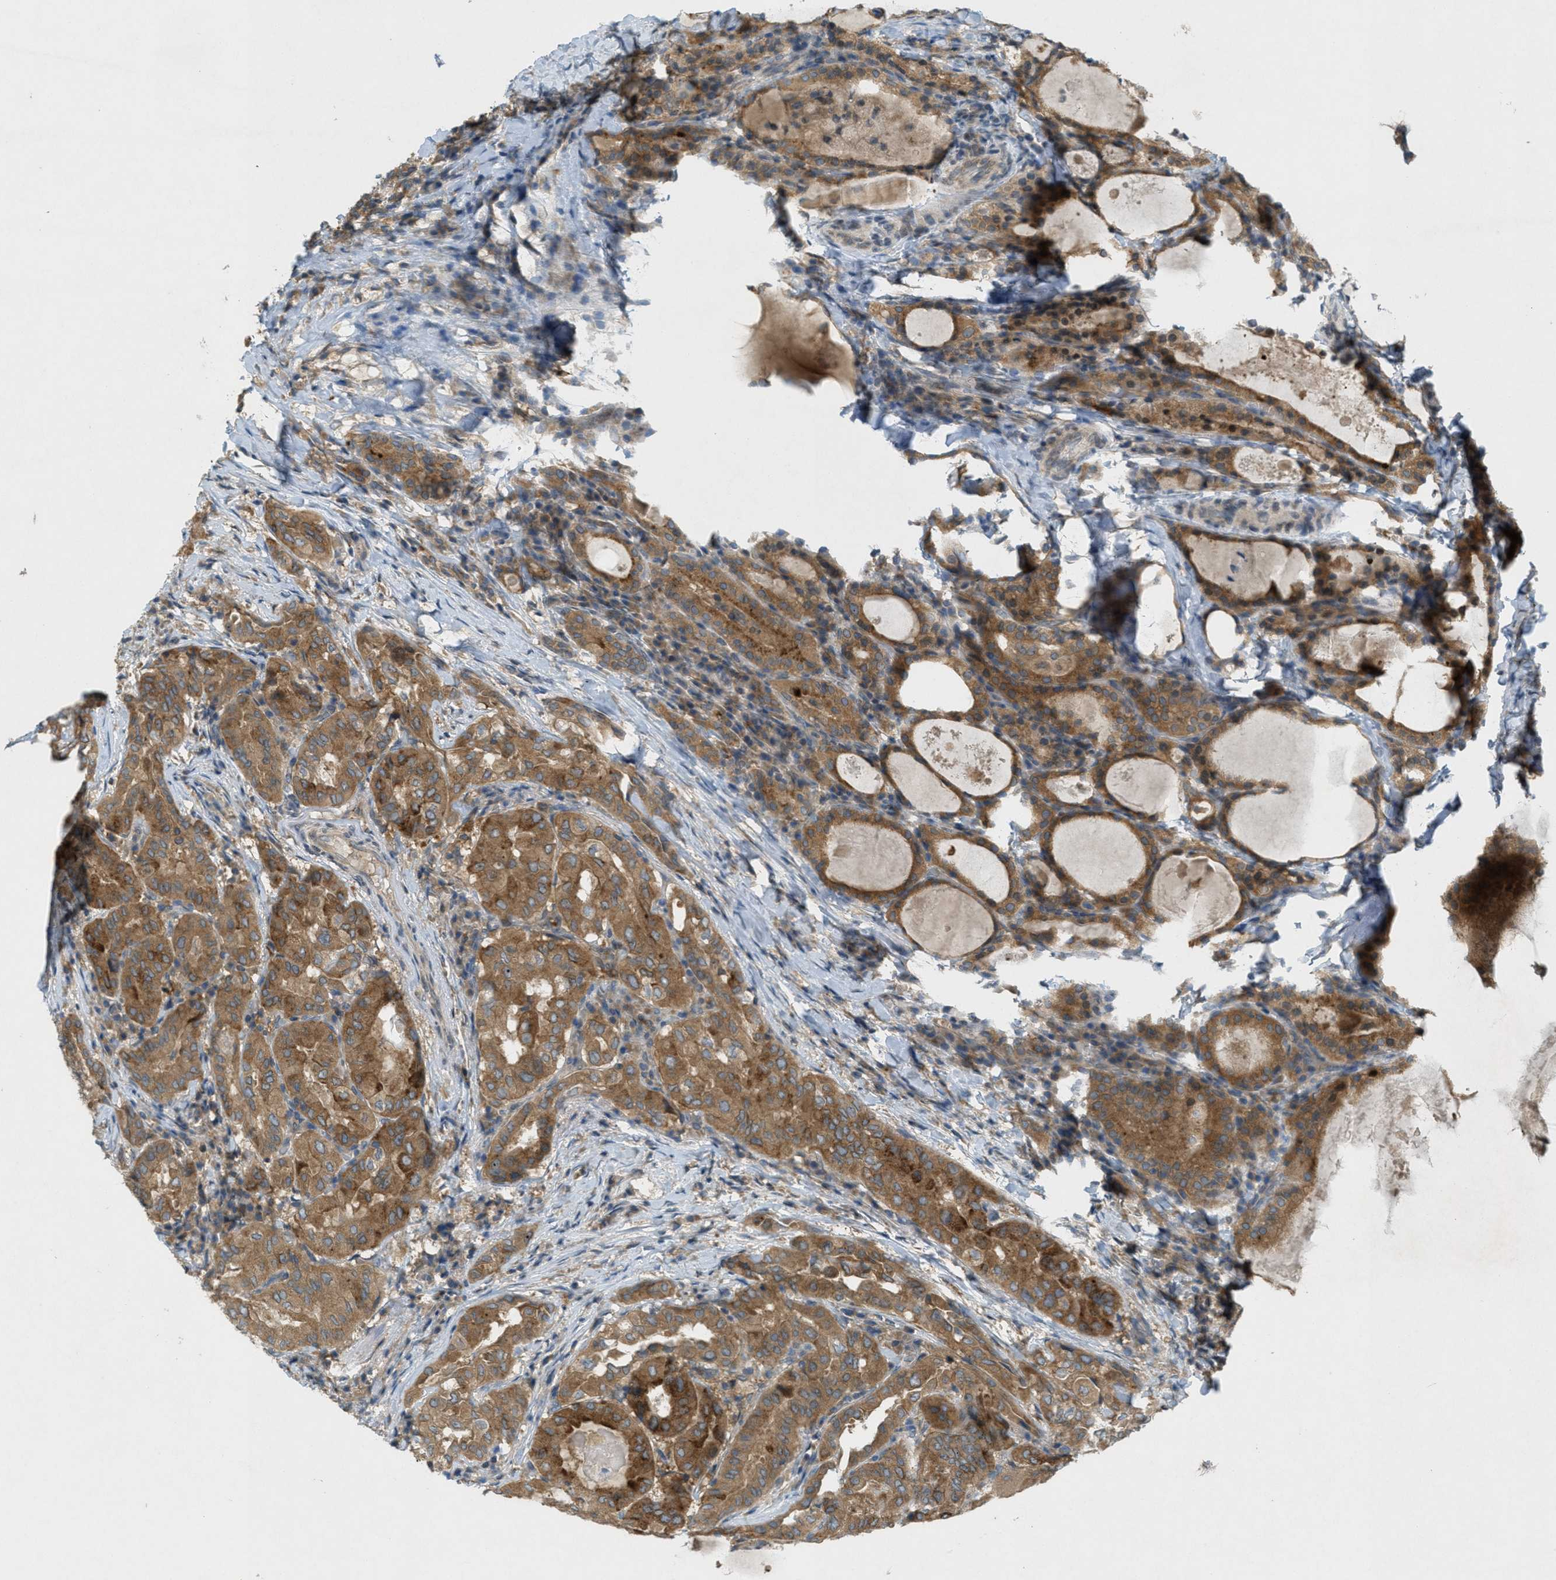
{"staining": {"intensity": "strong", "quantity": ">75%", "location": "cytoplasmic/membranous"}, "tissue": "thyroid cancer", "cell_type": "Tumor cells", "image_type": "cancer", "snomed": [{"axis": "morphology", "description": "Papillary adenocarcinoma, NOS"}, {"axis": "topography", "description": "Thyroid gland"}], "caption": "Brown immunohistochemical staining in thyroid cancer (papillary adenocarcinoma) reveals strong cytoplasmic/membranous staining in approximately >75% of tumor cells. (brown staining indicates protein expression, while blue staining denotes nuclei).", "gene": "SIGMAR1", "patient": {"sex": "female", "age": 42}}